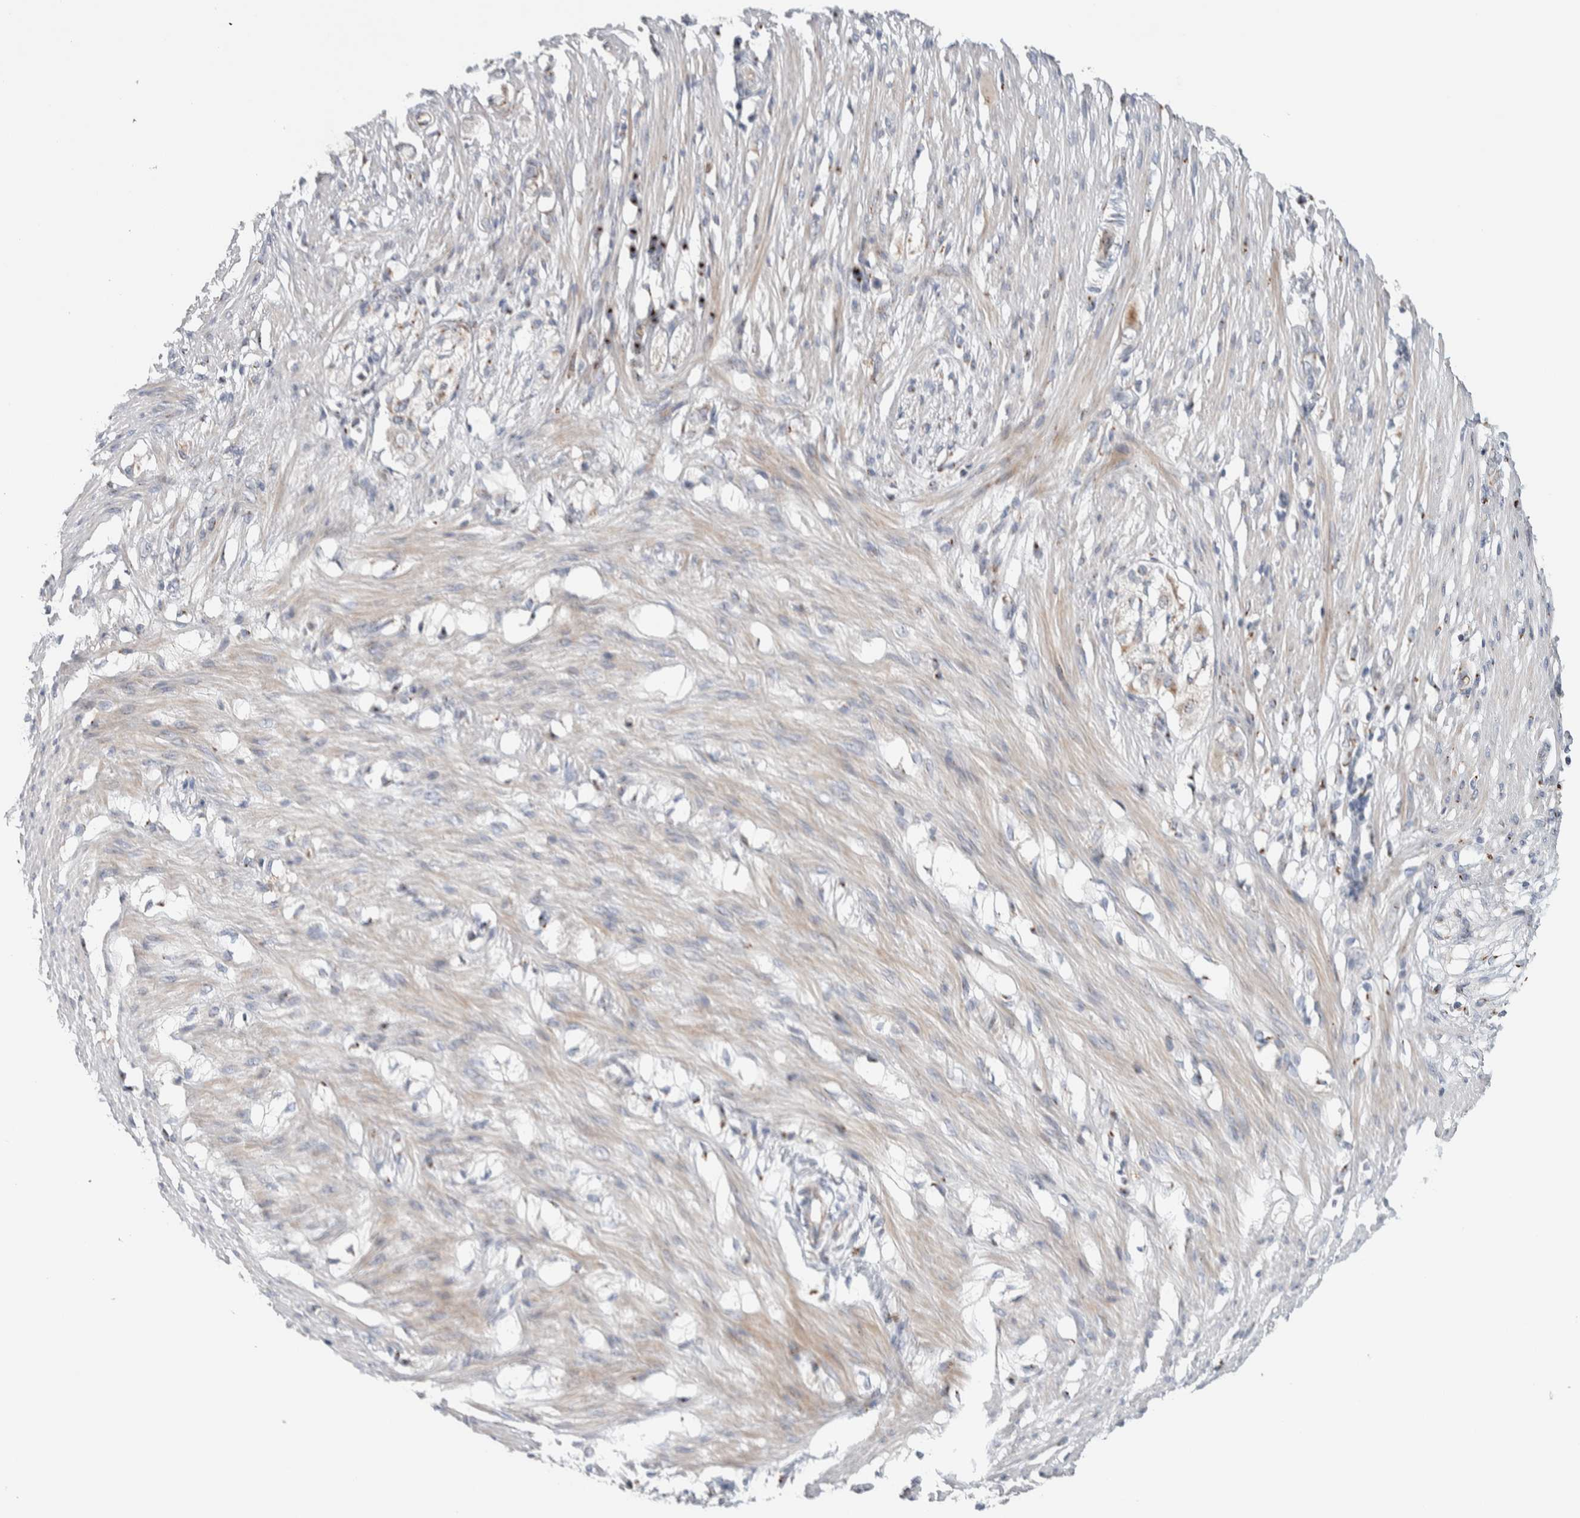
{"staining": {"intensity": "weak", "quantity": "25%-75%", "location": "cytoplasmic/membranous"}, "tissue": "smooth muscle", "cell_type": "Smooth muscle cells", "image_type": "normal", "snomed": [{"axis": "morphology", "description": "Normal tissue, NOS"}, {"axis": "morphology", "description": "Adenocarcinoma, NOS"}, {"axis": "topography", "description": "Smooth muscle"}, {"axis": "topography", "description": "Colon"}], "caption": "High-magnification brightfield microscopy of normal smooth muscle stained with DAB (brown) and counterstained with hematoxylin (blue). smooth muscle cells exhibit weak cytoplasmic/membranous expression is identified in approximately25%-75% of cells.", "gene": "SLC38A10", "patient": {"sex": "male", "age": 14}}